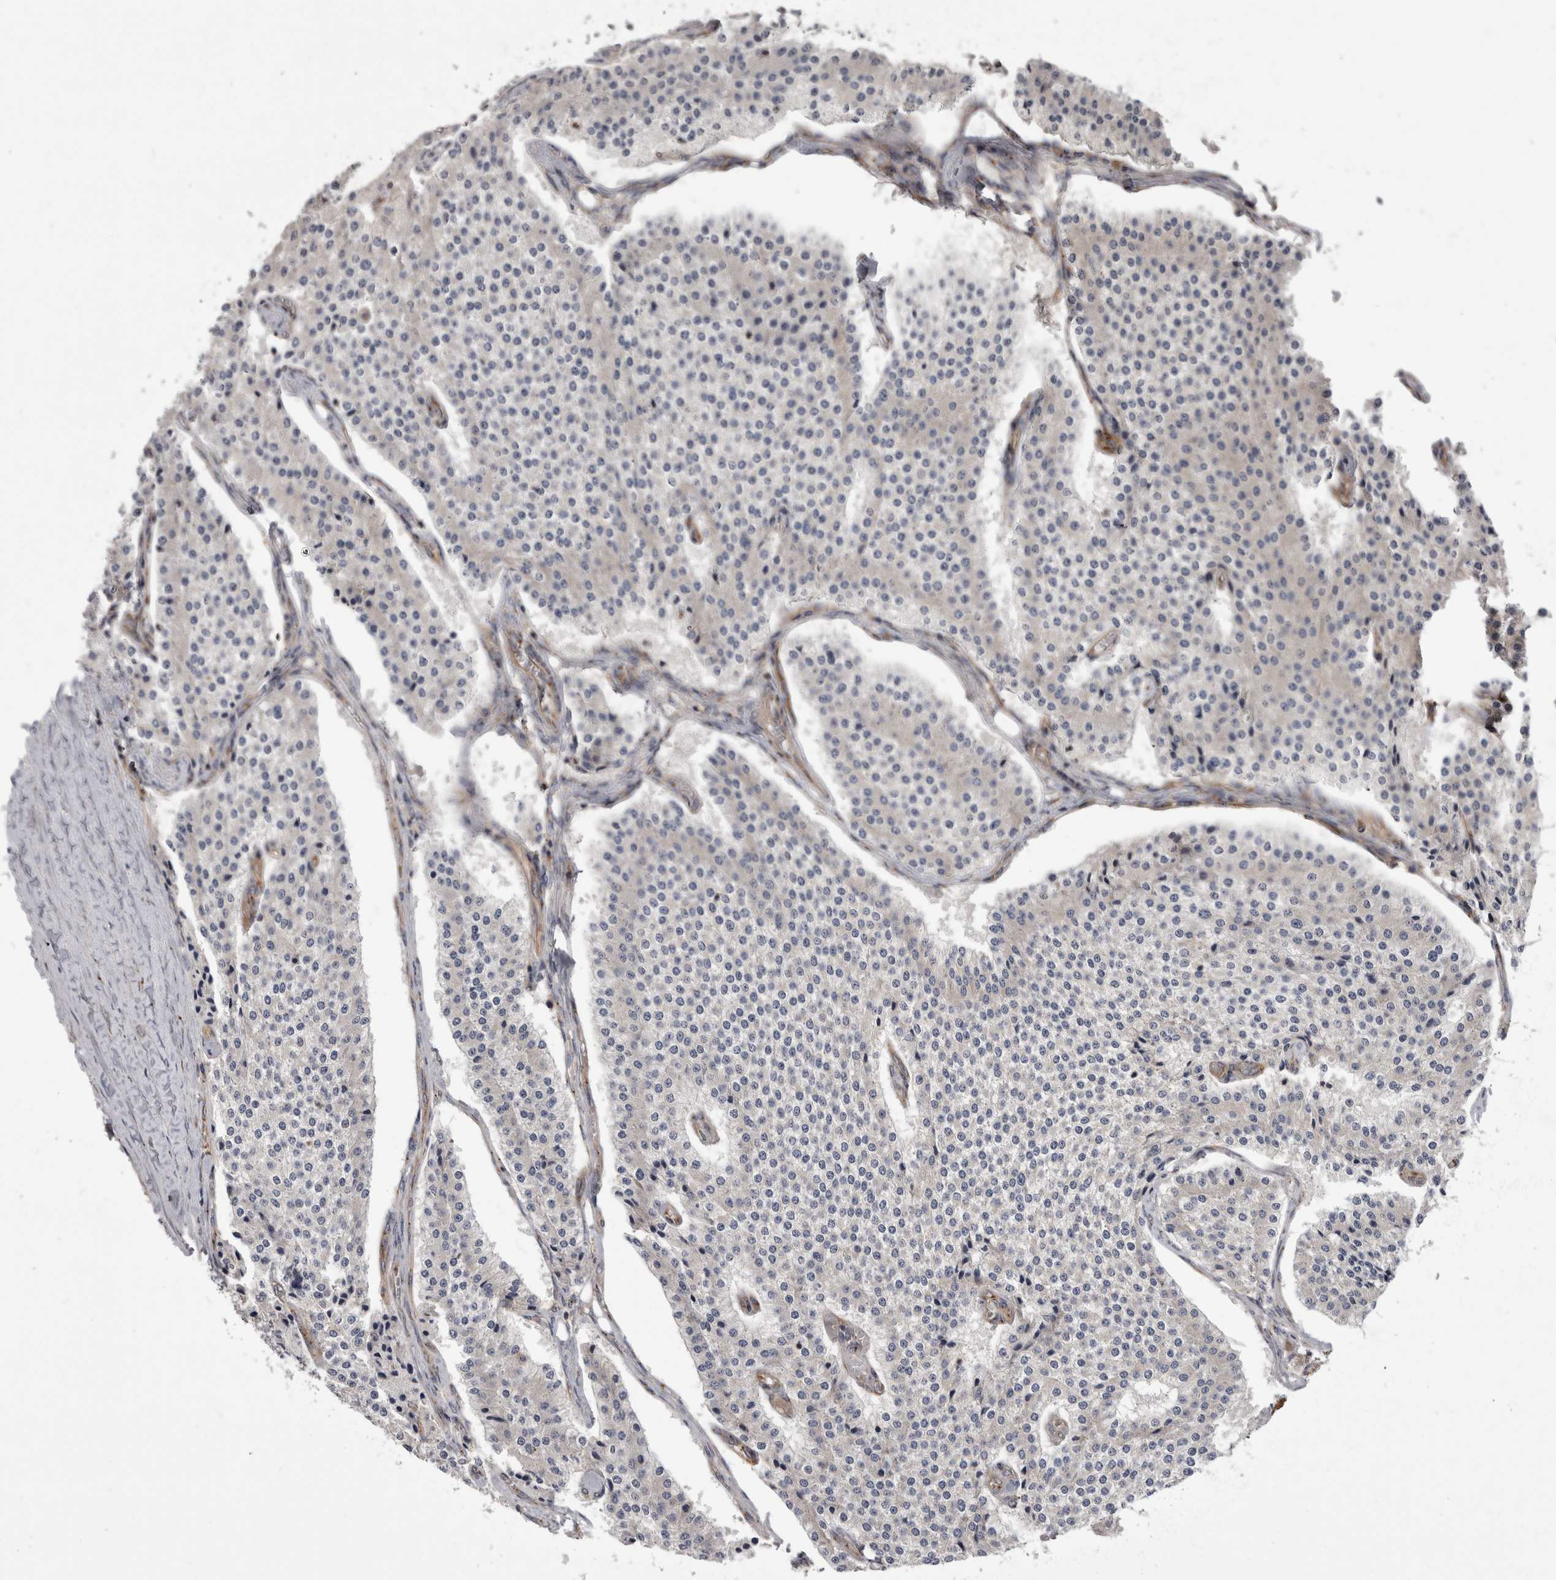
{"staining": {"intensity": "negative", "quantity": "none", "location": "none"}, "tissue": "carcinoid", "cell_type": "Tumor cells", "image_type": "cancer", "snomed": [{"axis": "morphology", "description": "Carcinoid, malignant, NOS"}, {"axis": "topography", "description": "Colon"}], "caption": "IHC of human carcinoid exhibits no expression in tumor cells. (Stains: DAB (3,3'-diaminobenzidine) immunohistochemistry (IHC) with hematoxylin counter stain, Microscopy: brightfield microscopy at high magnification).", "gene": "HOOK3", "patient": {"sex": "female", "age": 52}}